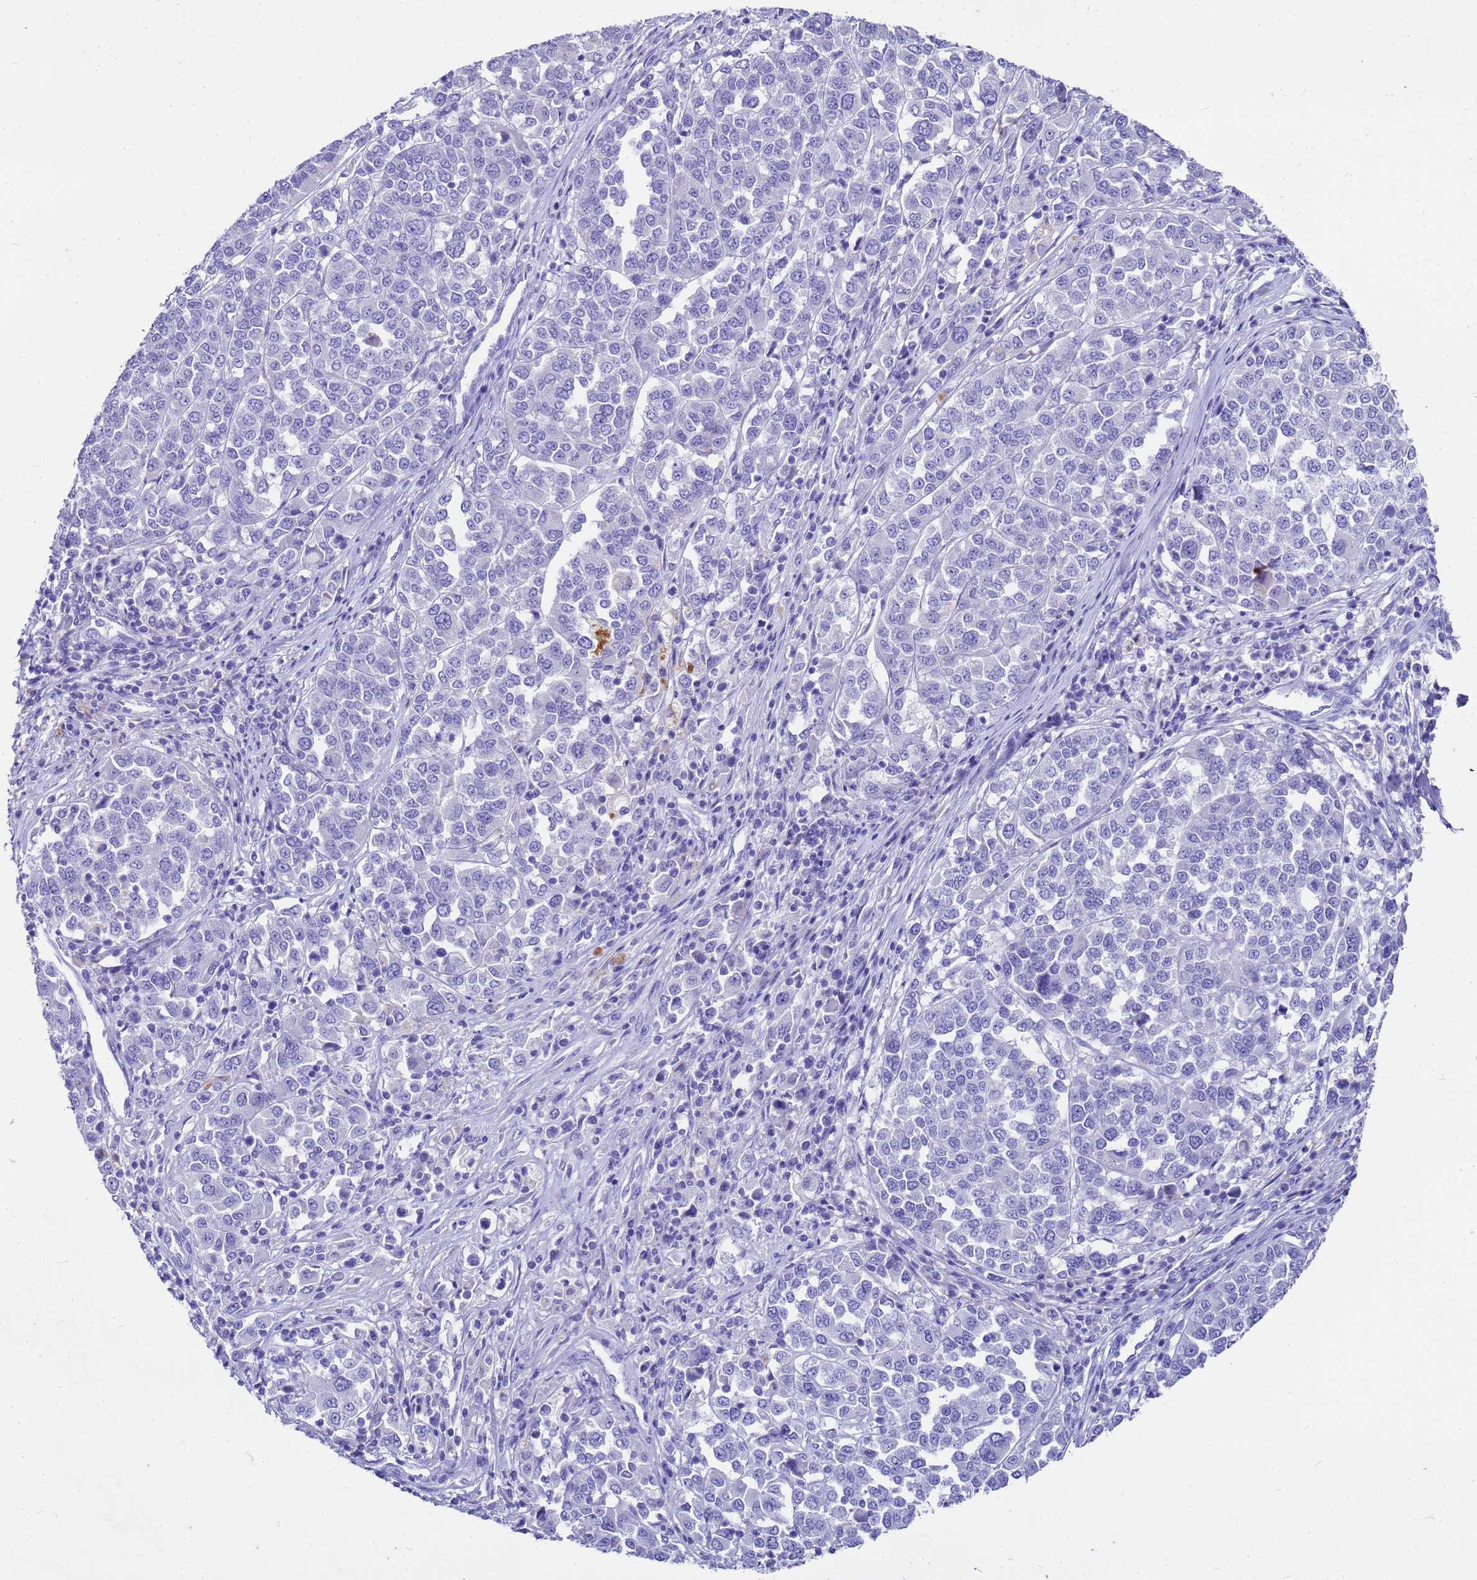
{"staining": {"intensity": "negative", "quantity": "none", "location": "none"}, "tissue": "melanoma", "cell_type": "Tumor cells", "image_type": "cancer", "snomed": [{"axis": "morphology", "description": "Malignant melanoma, Metastatic site"}, {"axis": "topography", "description": "Lymph node"}], "caption": "A micrograph of human melanoma is negative for staining in tumor cells.", "gene": "MS4A13", "patient": {"sex": "male", "age": 44}}